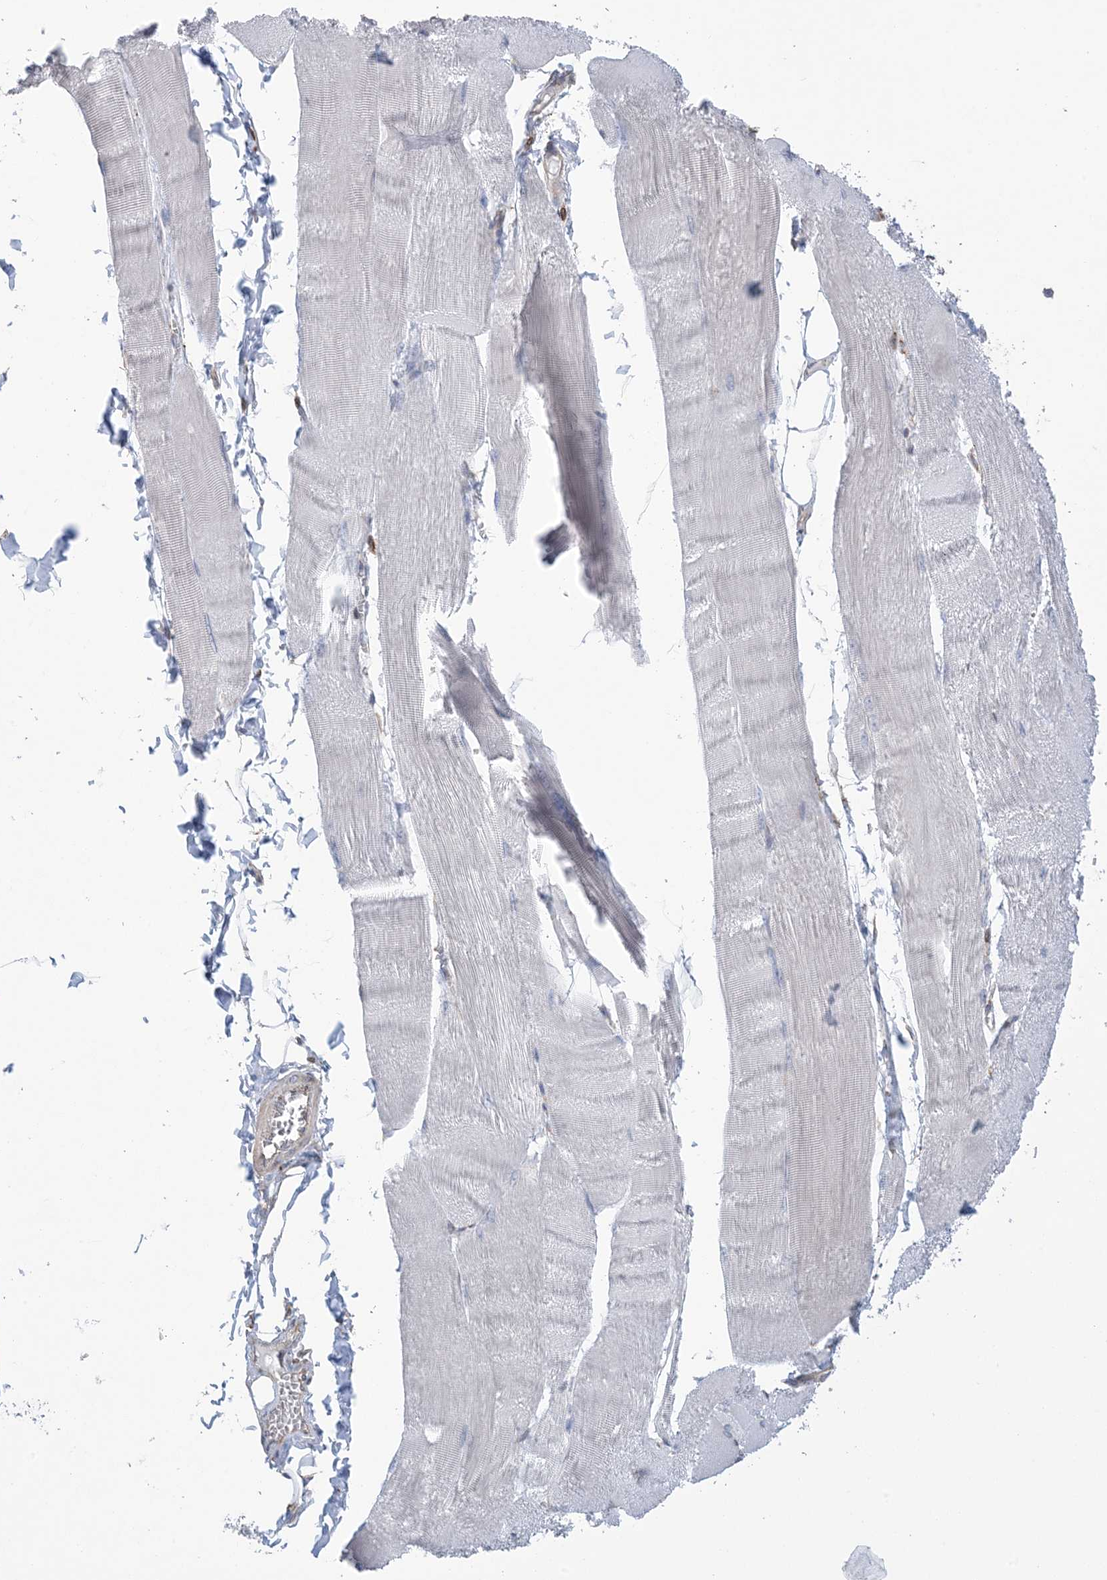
{"staining": {"intensity": "negative", "quantity": "none", "location": "none"}, "tissue": "skeletal muscle", "cell_type": "Myocytes", "image_type": "normal", "snomed": [{"axis": "morphology", "description": "Normal tissue, NOS"}, {"axis": "morphology", "description": "Basal cell carcinoma"}, {"axis": "topography", "description": "Skeletal muscle"}], "caption": "This is an immunohistochemistry photomicrograph of normal human skeletal muscle. There is no expression in myocytes.", "gene": "SHANK1", "patient": {"sex": "female", "age": 64}}